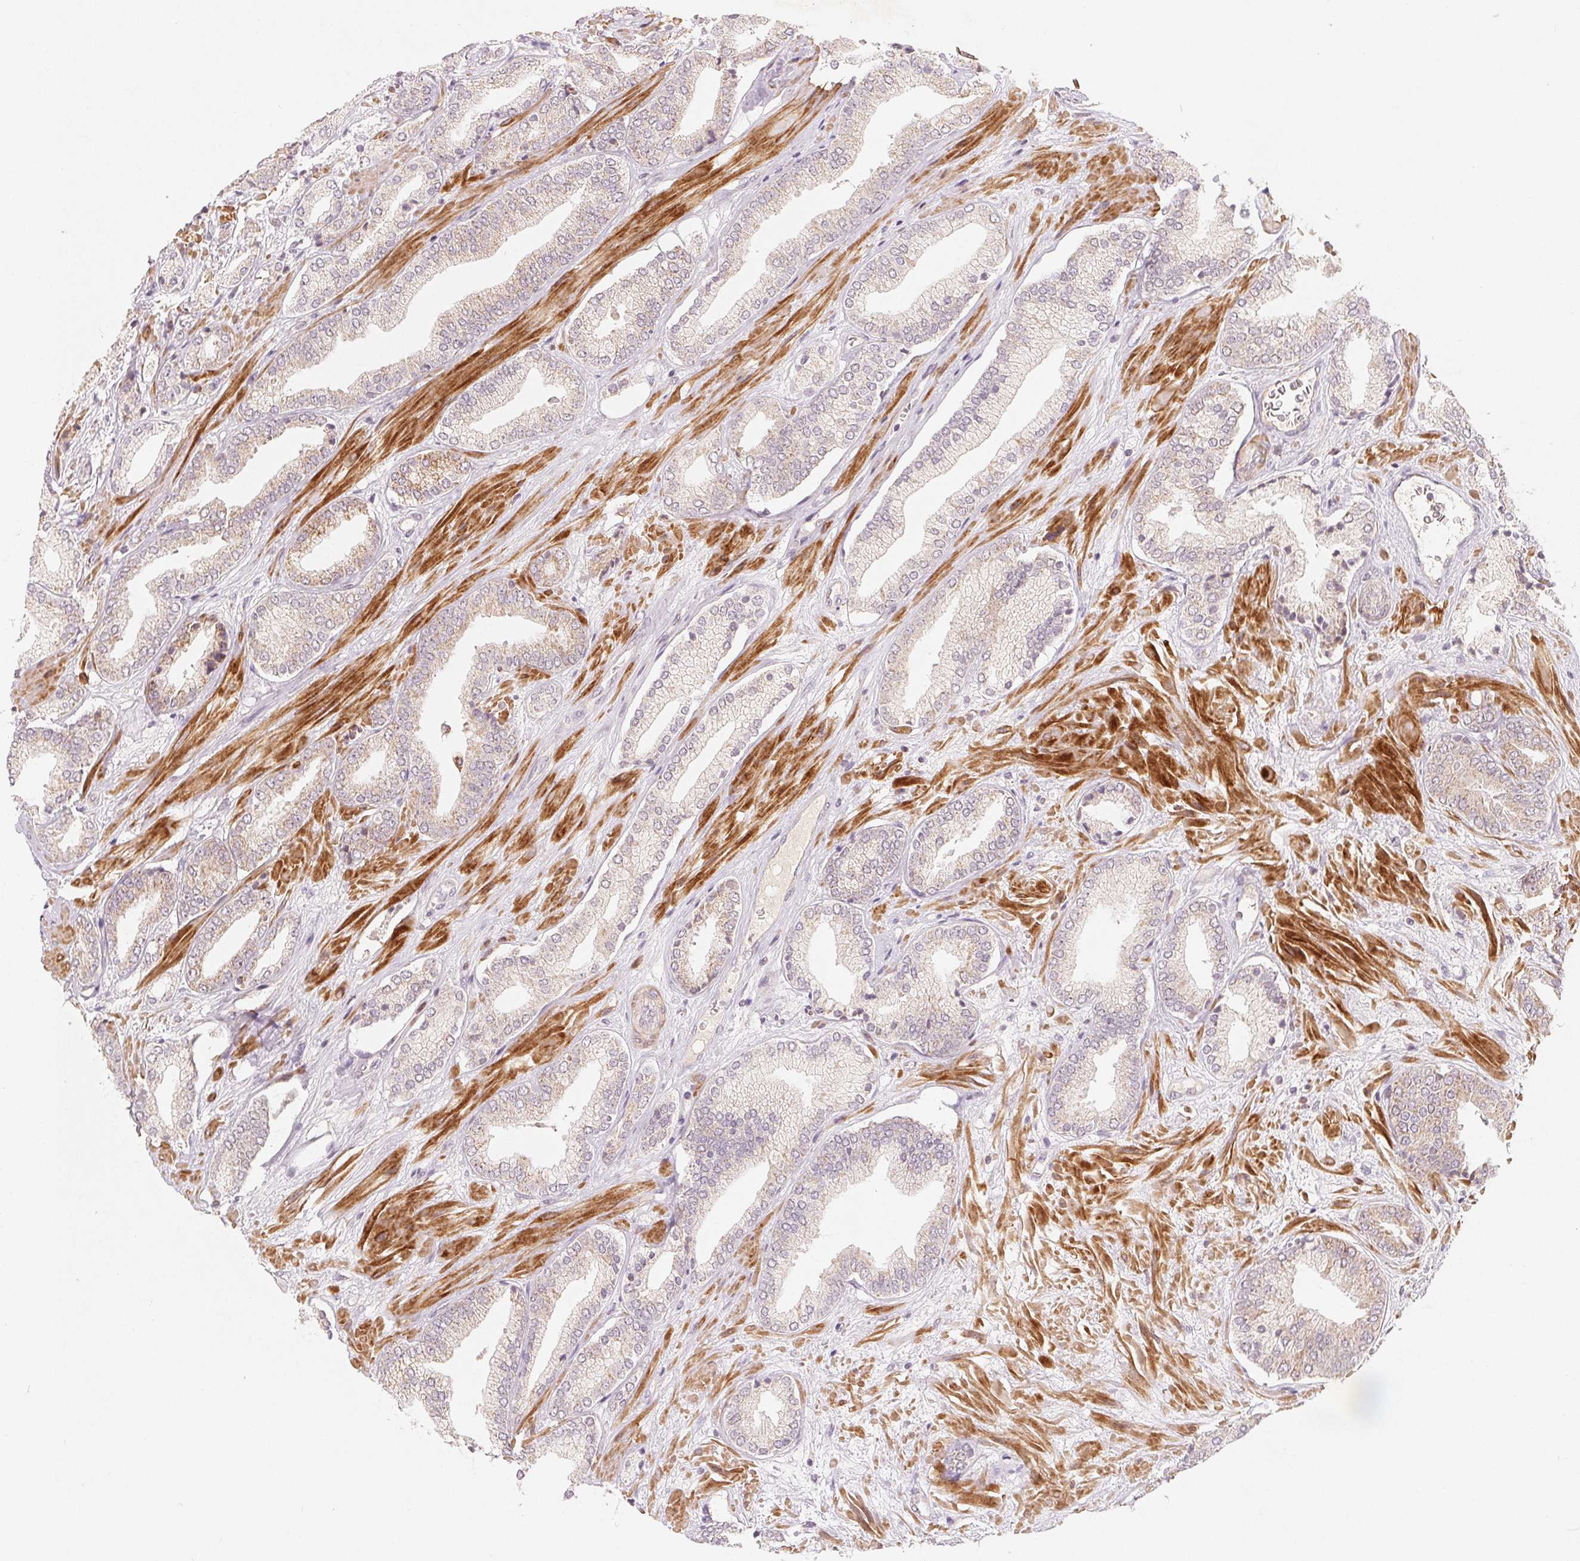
{"staining": {"intensity": "weak", "quantity": "25%-75%", "location": "cytoplasmic/membranous"}, "tissue": "prostate cancer", "cell_type": "Tumor cells", "image_type": "cancer", "snomed": [{"axis": "morphology", "description": "Adenocarcinoma, High grade"}, {"axis": "topography", "description": "Prostate"}], "caption": "A photomicrograph showing weak cytoplasmic/membranous expression in approximately 25%-75% of tumor cells in prostate cancer (high-grade adenocarcinoma), as visualized by brown immunohistochemical staining.", "gene": "GHITM", "patient": {"sex": "male", "age": 56}}